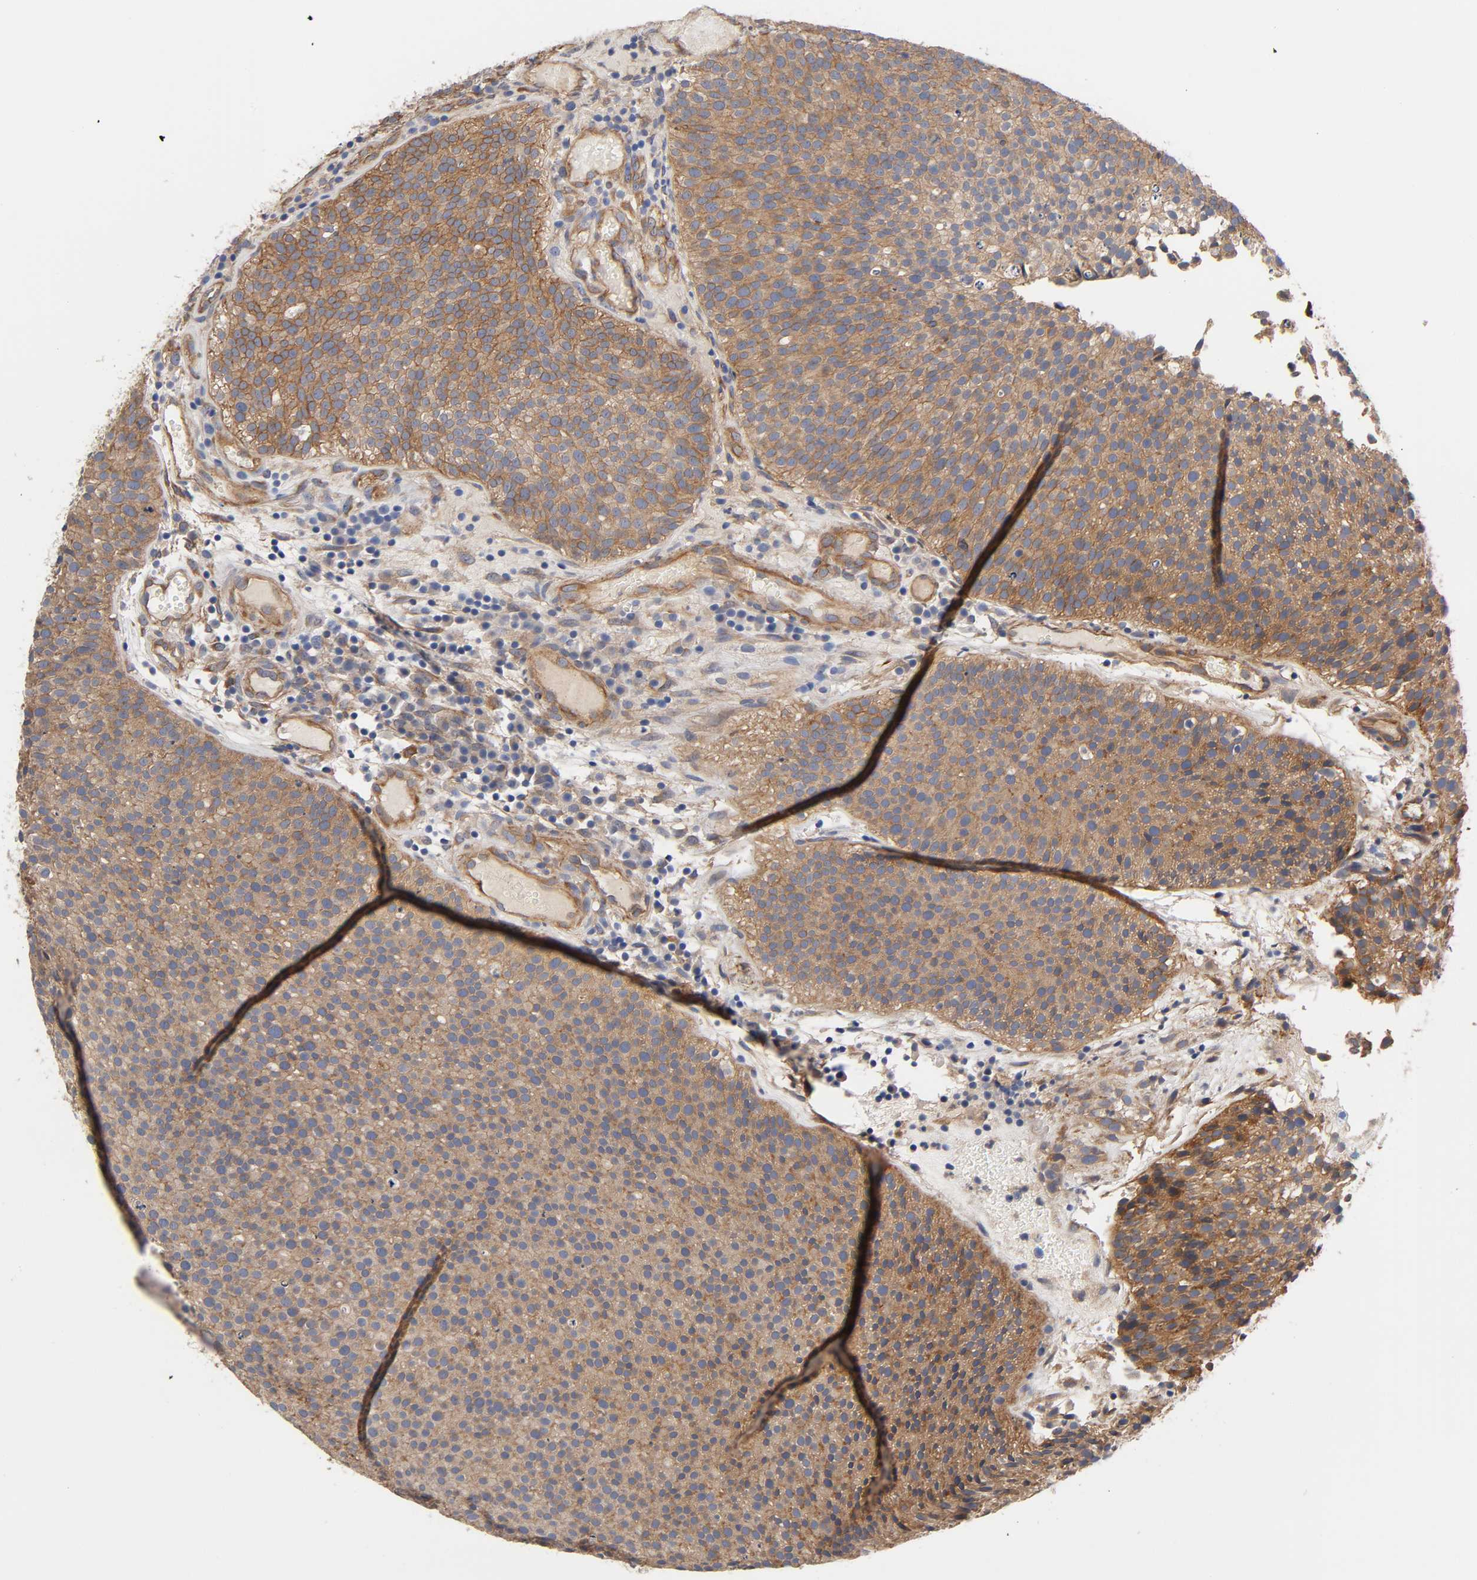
{"staining": {"intensity": "moderate", "quantity": ">75%", "location": "cytoplasmic/membranous"}, "tissue": "urothelial cancer", "cell_type": "Tumor cells", "image_type": "cancer", "snomed": [{"axis": "morphology", "description": "Urothelial carcinoma, Low grade"}, {"axis": "topography", "description": "Urinary bladder"}], "caption": "Tumor cells demonstrate medium levels of moderate cytoplasmic/membranous positivity in about >75% of cells in low-grade urothelial carcinoma.", "gene": "RAB13", "patient": {"sex": "male", "age": 85}}